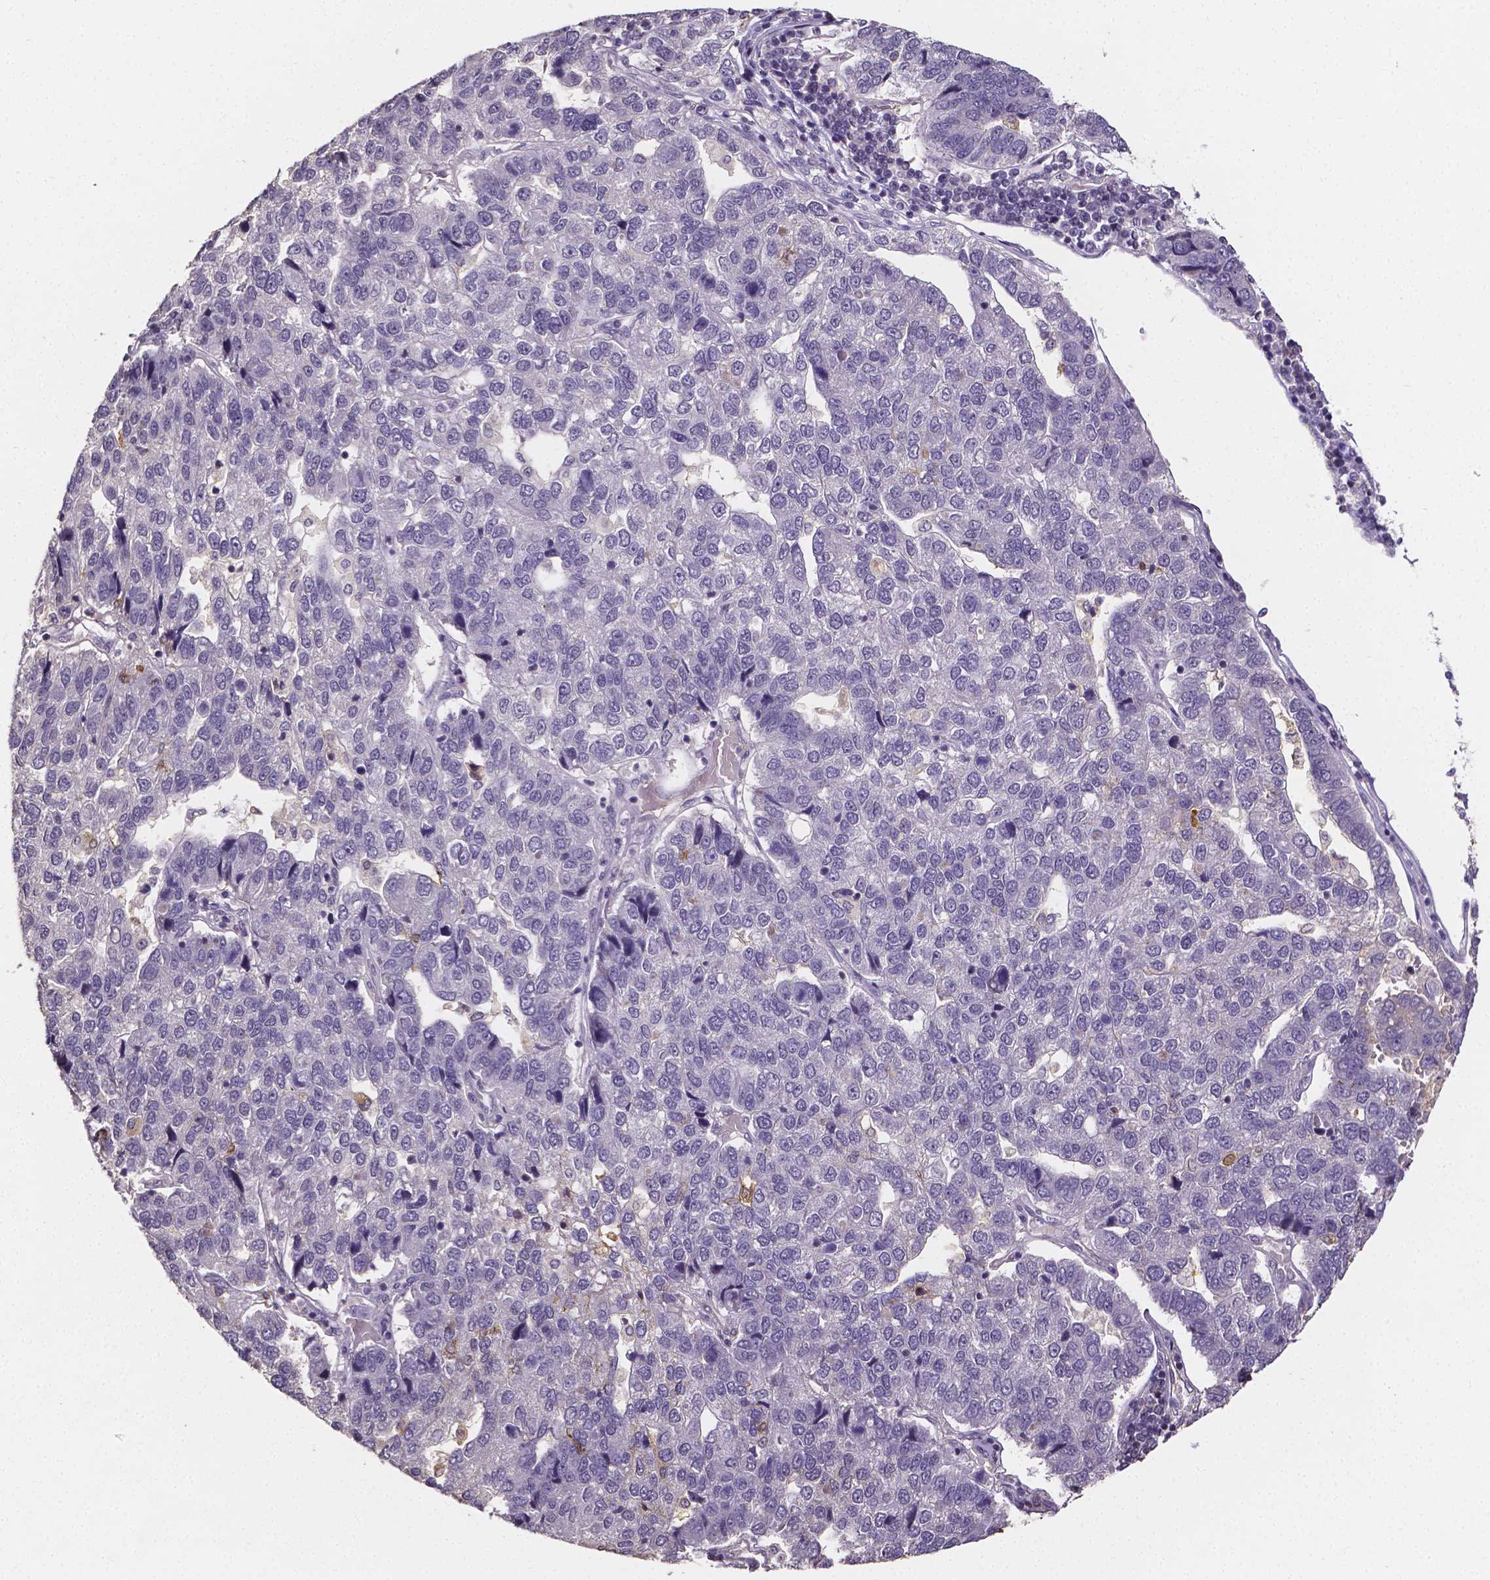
{"staining": {"intensity": "negative", "quantity": "none", "location": "none"}, "tissue": "pancreatic cancer", "cell_type": "Tumor cells", "image_type": "cancer", "snomed": [{"axis": "morphology", "description": "Adenocarcinoma, NOS"}, {"axis": "topography", "description": "Pancreas"}], "caption": "High magnification brightfield microscopy of adenocarcinoma (pancreatic) stained with DAB (3,3'-diaminobenzidine) (brown) and counterstained with hematoxylin (blue): tumor cells show no significant positivity.", "gene": "NRGN", "patient": {"sex": "female", "age": 61}}